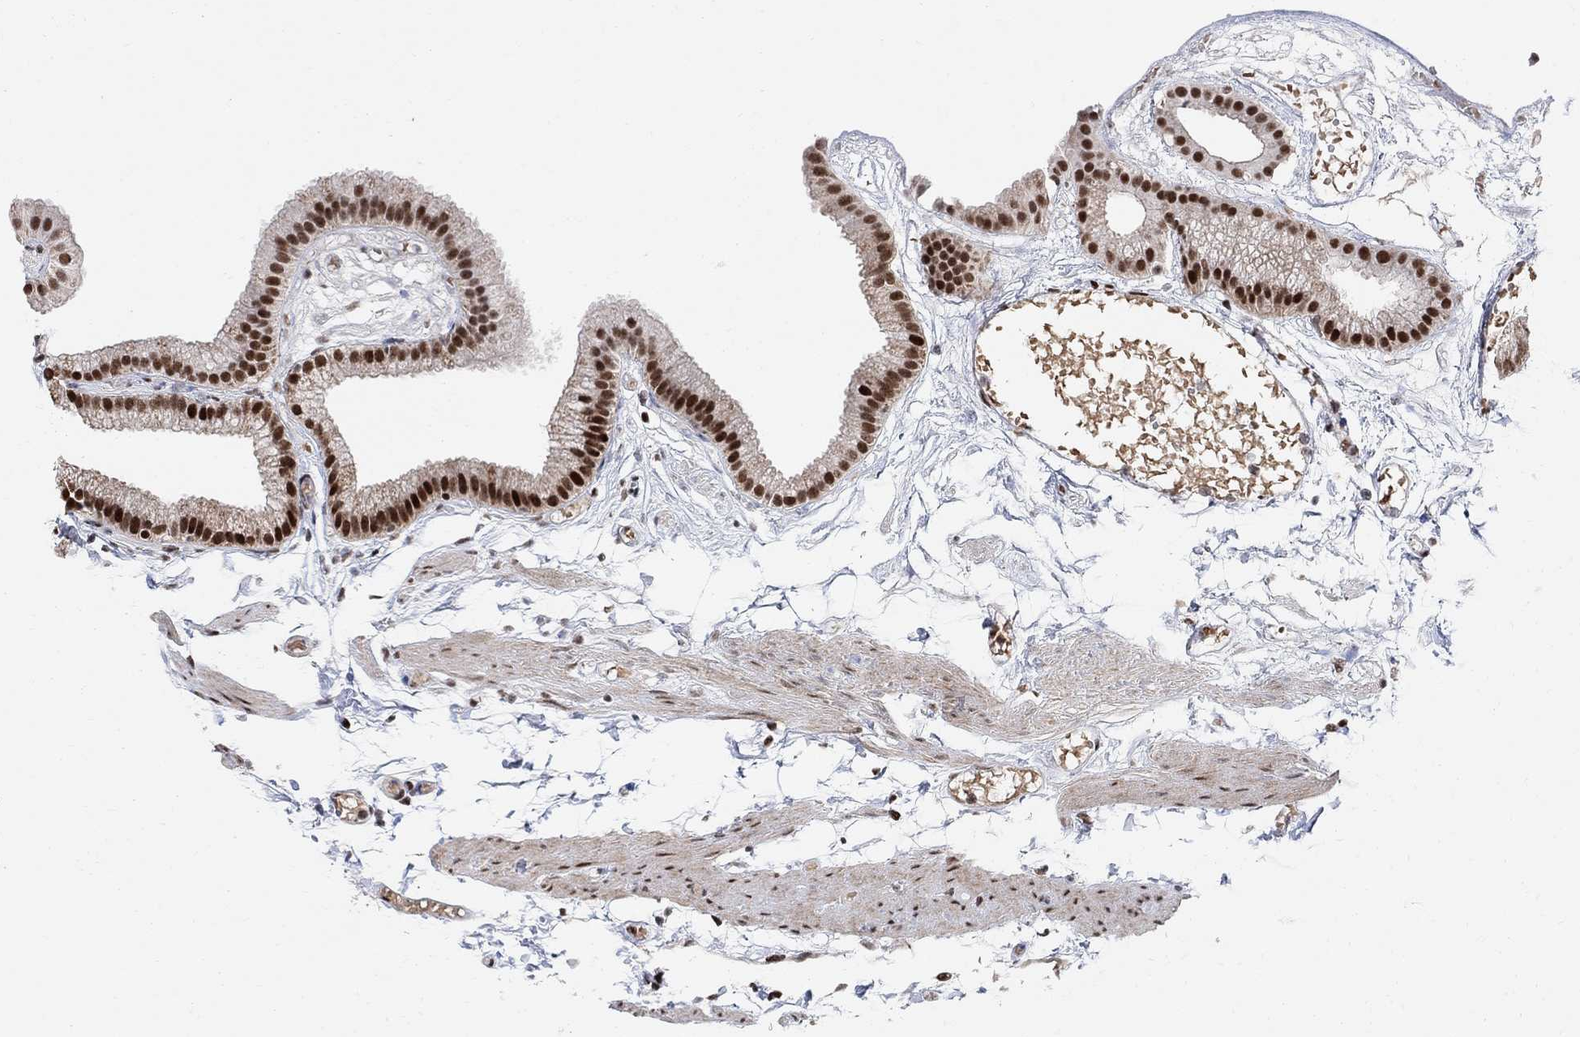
{"staining": {"intensity": "strong", "quantity": ">75%", "location": "nuclear"}, "tissue": "gallbladder", "cell_type": "Glandular cells", "image_type": "normal", "snomed": [{"axis": "morphology", "description": "Normal tissue, NOS"}, {"axis": "topography", "description": "Gallbladder"}], "caption": "Normal gallbladder was stained to show a protein in brown. There is high levels of strong nuclear staining in about >75% of glandular cells. The protein is stained brown, and the nuclei are stained in blue (DAB IHC with brightfield microscopy, high magnification).", "gene": "E4F1", "patient": {"sex": "female", "age": 45}}